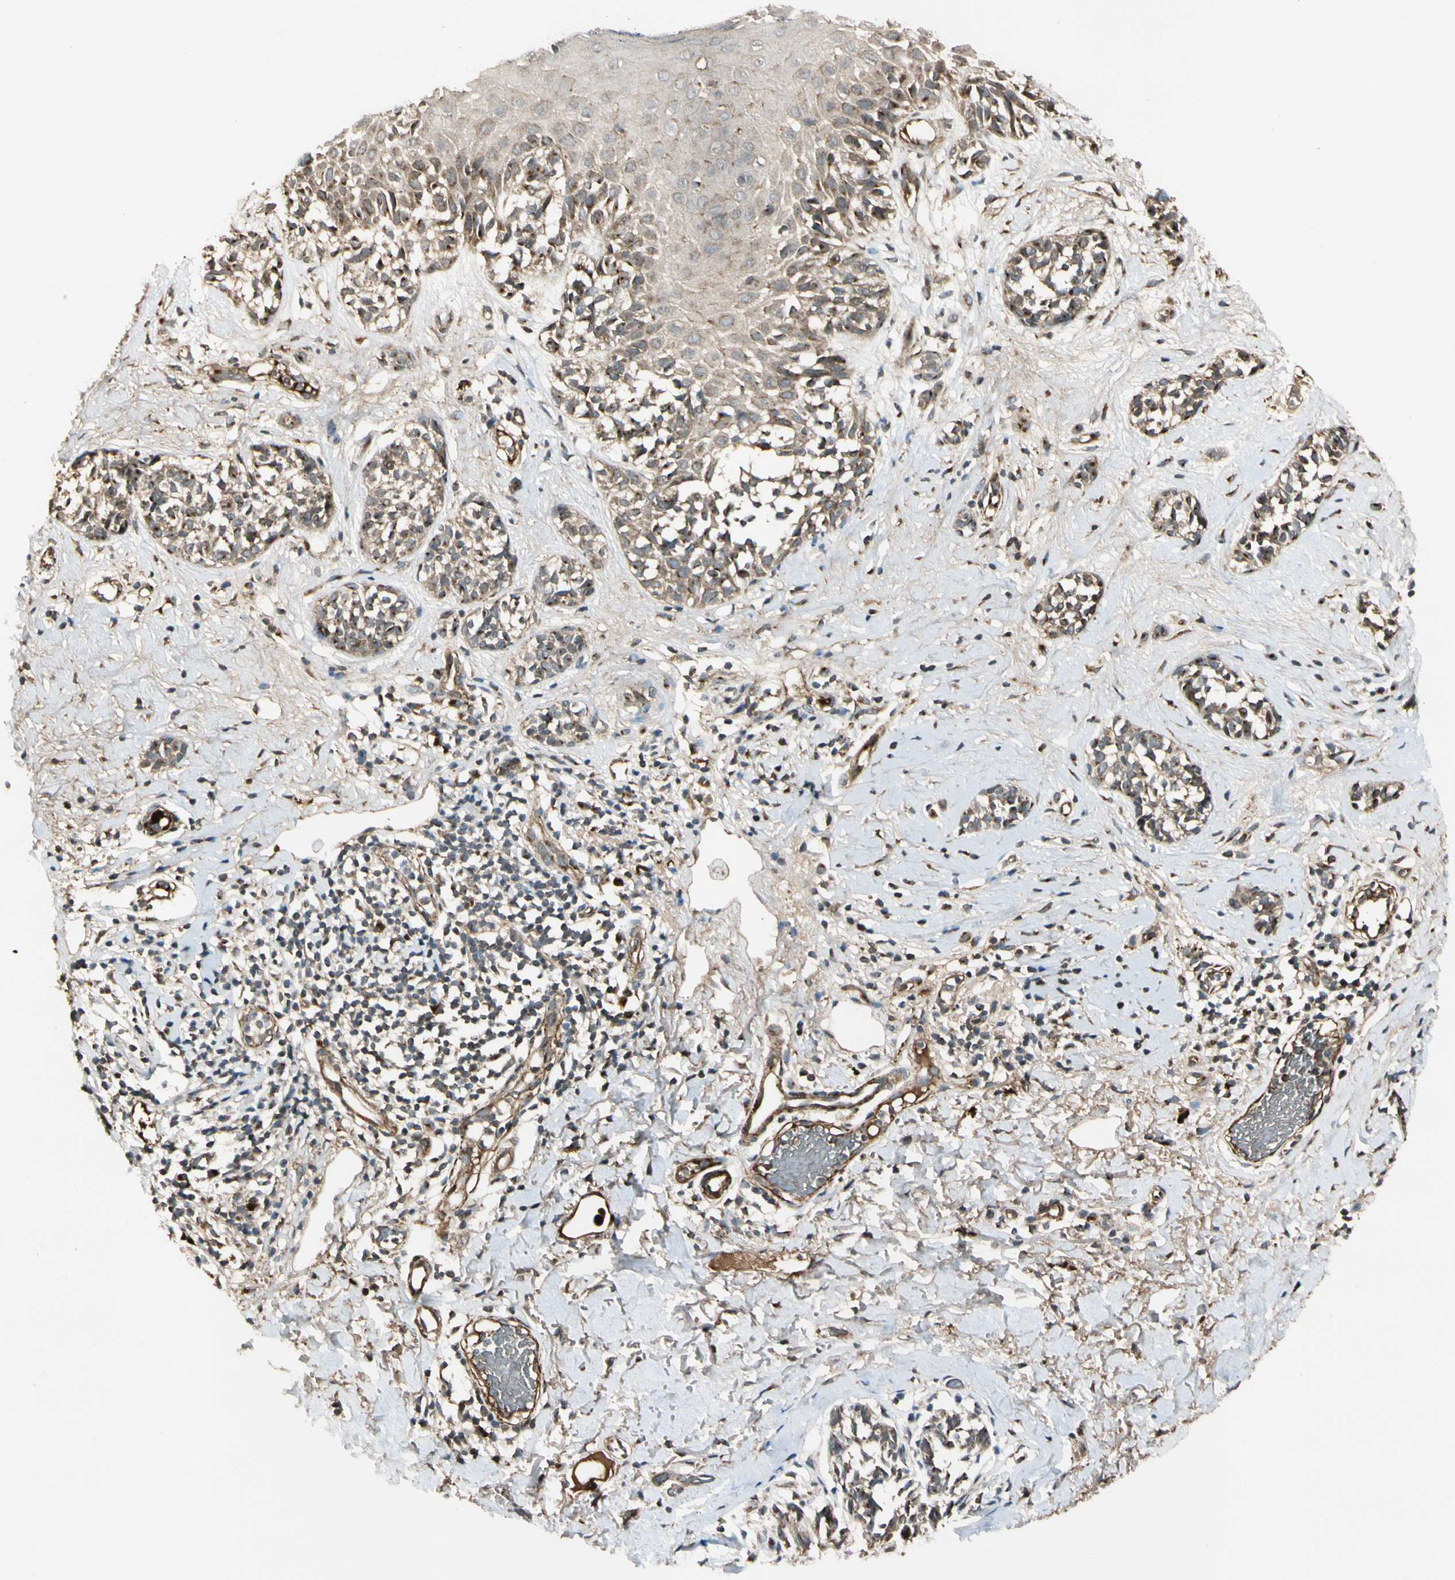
{"staining": {"intensity": "moderate", "quantity": ">75%", "location": "cytoplasmic/membranous"}, "tissue": "melanoma", "cell_type": "Tumor cells", "image_type": "cancer", "snomed": [{"axis": "morphology", "description": "Malignant melanoma, NOS"}, {"axis": "topography", "description": "Skin"}], "caption": "Immunohistochemistry photomicrograph of malignant melanoma stained for a protein (brown), which displays medium levels of moderate cytoplasmic/membranous staining in about >75% of tumor cells.", "gene": "GCK", "patient": {"sex": "male", "age": 64}}